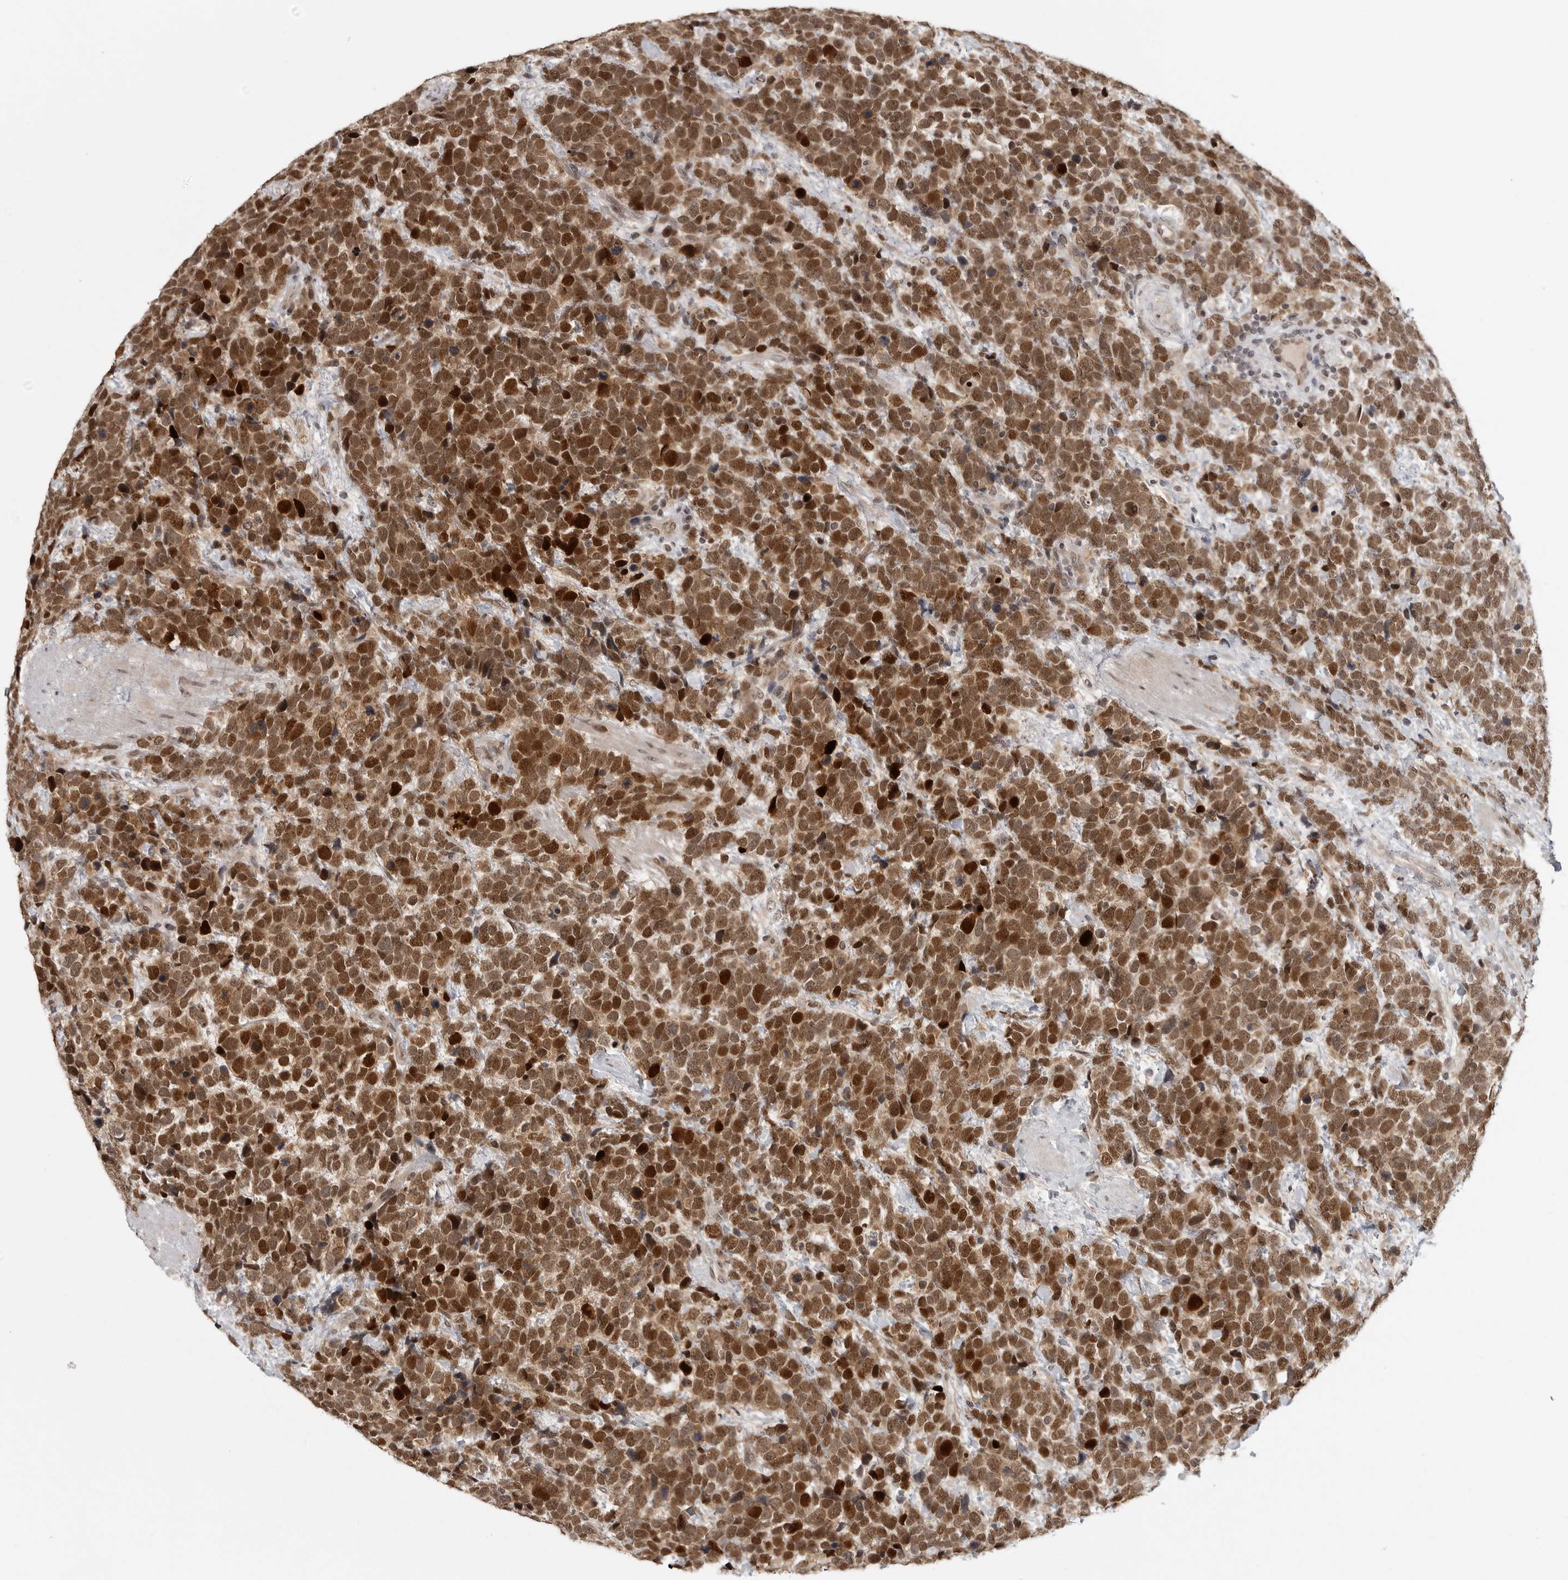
{"staining": {"intensity": "strong", "quantity": ">75%", "location": "cytoplasmic/membranous,nuclear"}, "tissue": "urothelial cancer", "cell_type": "Tumor cells", "image_type": "cancer", "snomed": [{"axis": "morphology", "description": "Urothelial carcinoma, High grade"}, {"axis": "topography", "description": "Urinary bladder"}], "caption": "An IHC photomicrograph of tumor tissue is shown. Protein staining in brown labels strong cytoplasmic/membranous and nuclear positivity in urothelial carcinoma (high-grade) within tumor cells.", "gene": "PEG3", "patient": {"sex": "female", "age": 82}}